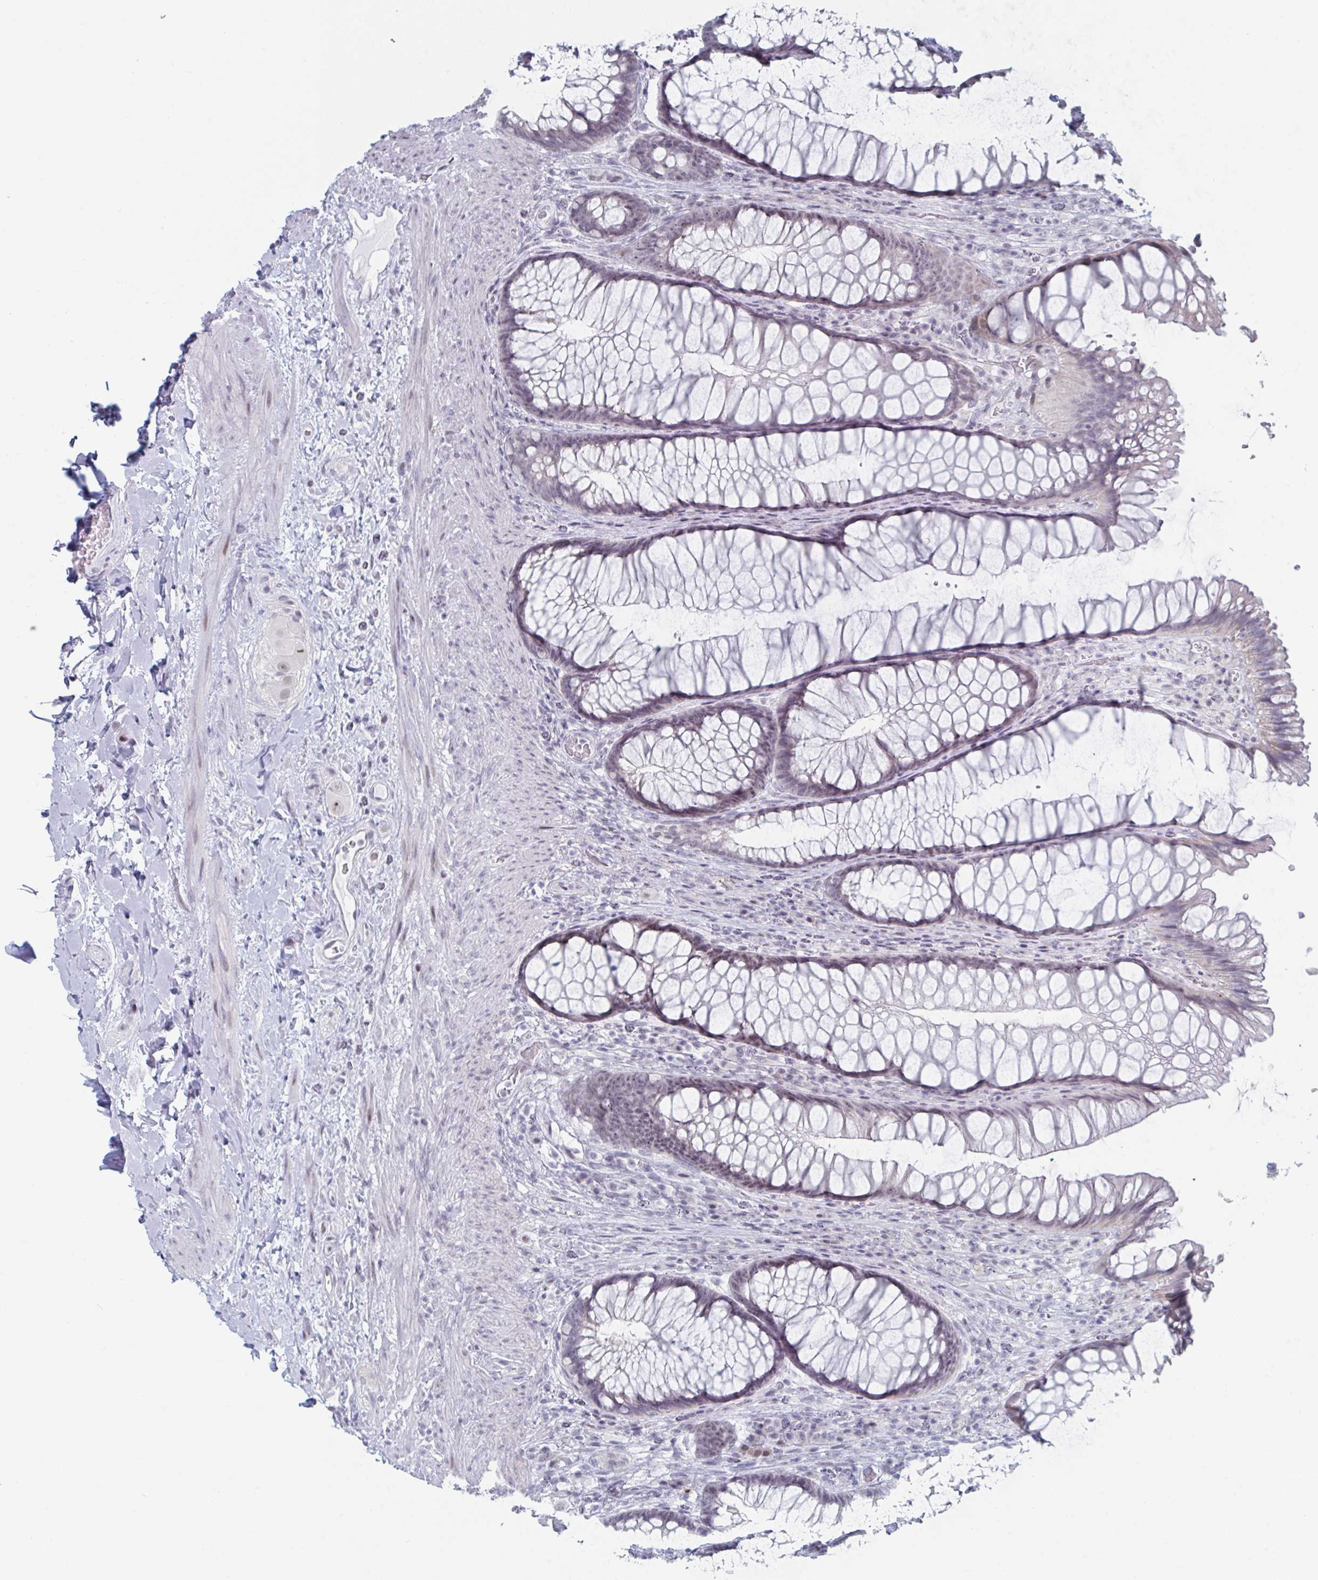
{"staining": {"intensity": "weak", "quantity": "25%-75%", "location": "nuclear"}, "tissue": "rectum", "cell_type": "Glandular cells", "image_type": "normal", "snomed": [{"axis": "morphology", "description": "Normal tissue, NOS"}, {"axis": "topography", "description": "Rectum"}], "caption": "Protein staining of normal rectum displays weak nuclear staining in approximately 25%-75% of glandular cells. Using DAB (3,3'-diaminobenzidine) (brown) and hematoxylin (blue) stains, captured at high magnification using brightfield microscopy.", "gene": "NR1H2", "patient": {"sex": "male", "age": 53}}